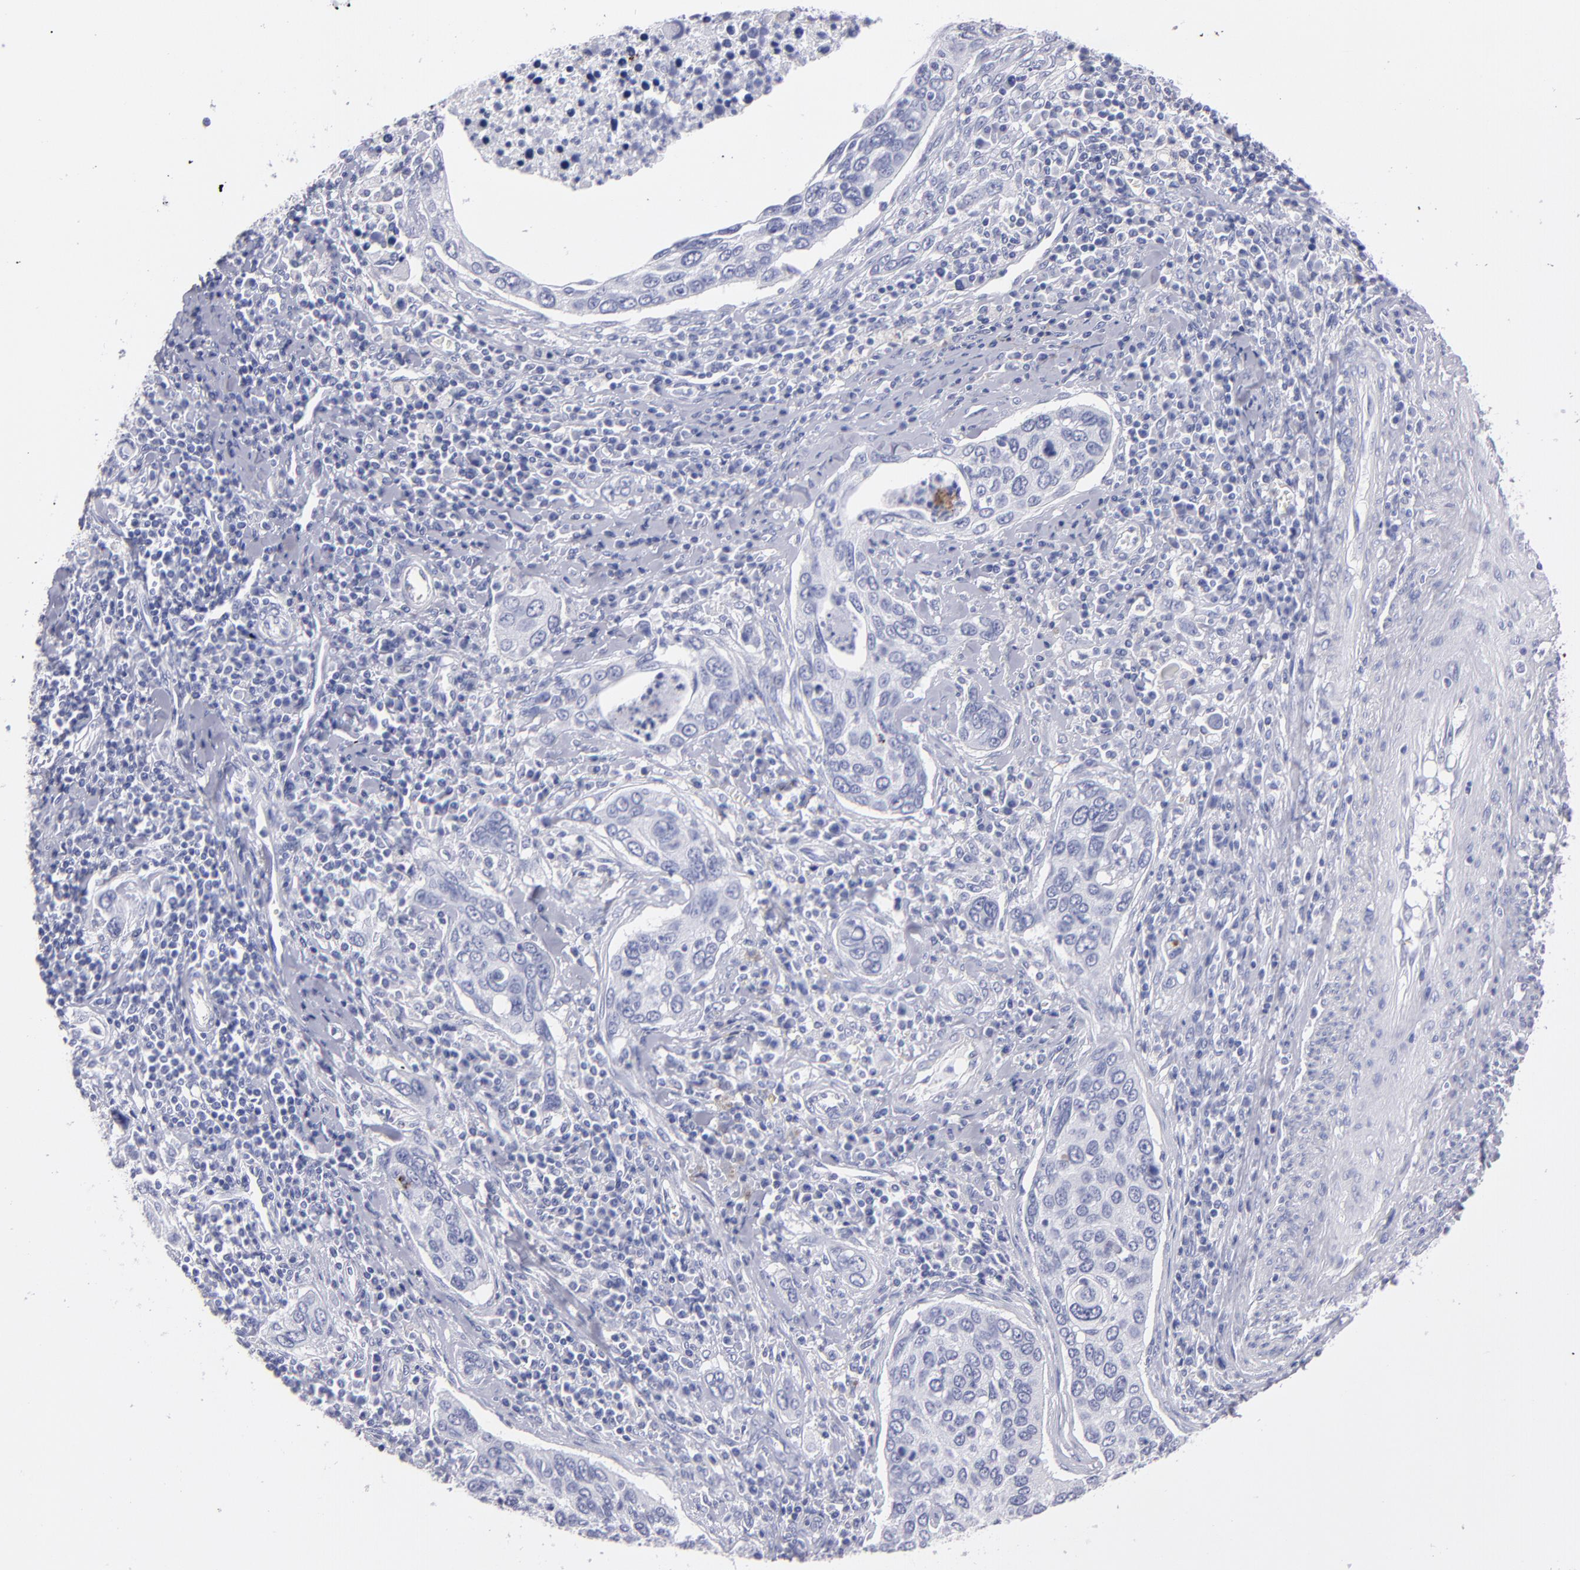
{"staining": {"intensity": "negative", "quantity": "none", "location": "none"}, "tissue": "cervical cancer", "cell_type": "Tumor cells", "image_type": "cancer", "snomed": [{"axis": "morphology", "description": "Squamous cell carcinoma, NOS"}, {"axis": "topography", "description": "Cervix"}], "caption": "The image displays no significant staining in tumor cells of cervical squamous cell carcinoma. (Stains: DAB immunohistochemistry with hematoxylin counter stain, Microscopy: brightfield microscopy at high magnification).", "gene": "MB", "patient": {"sex": "female", "age": 53}}